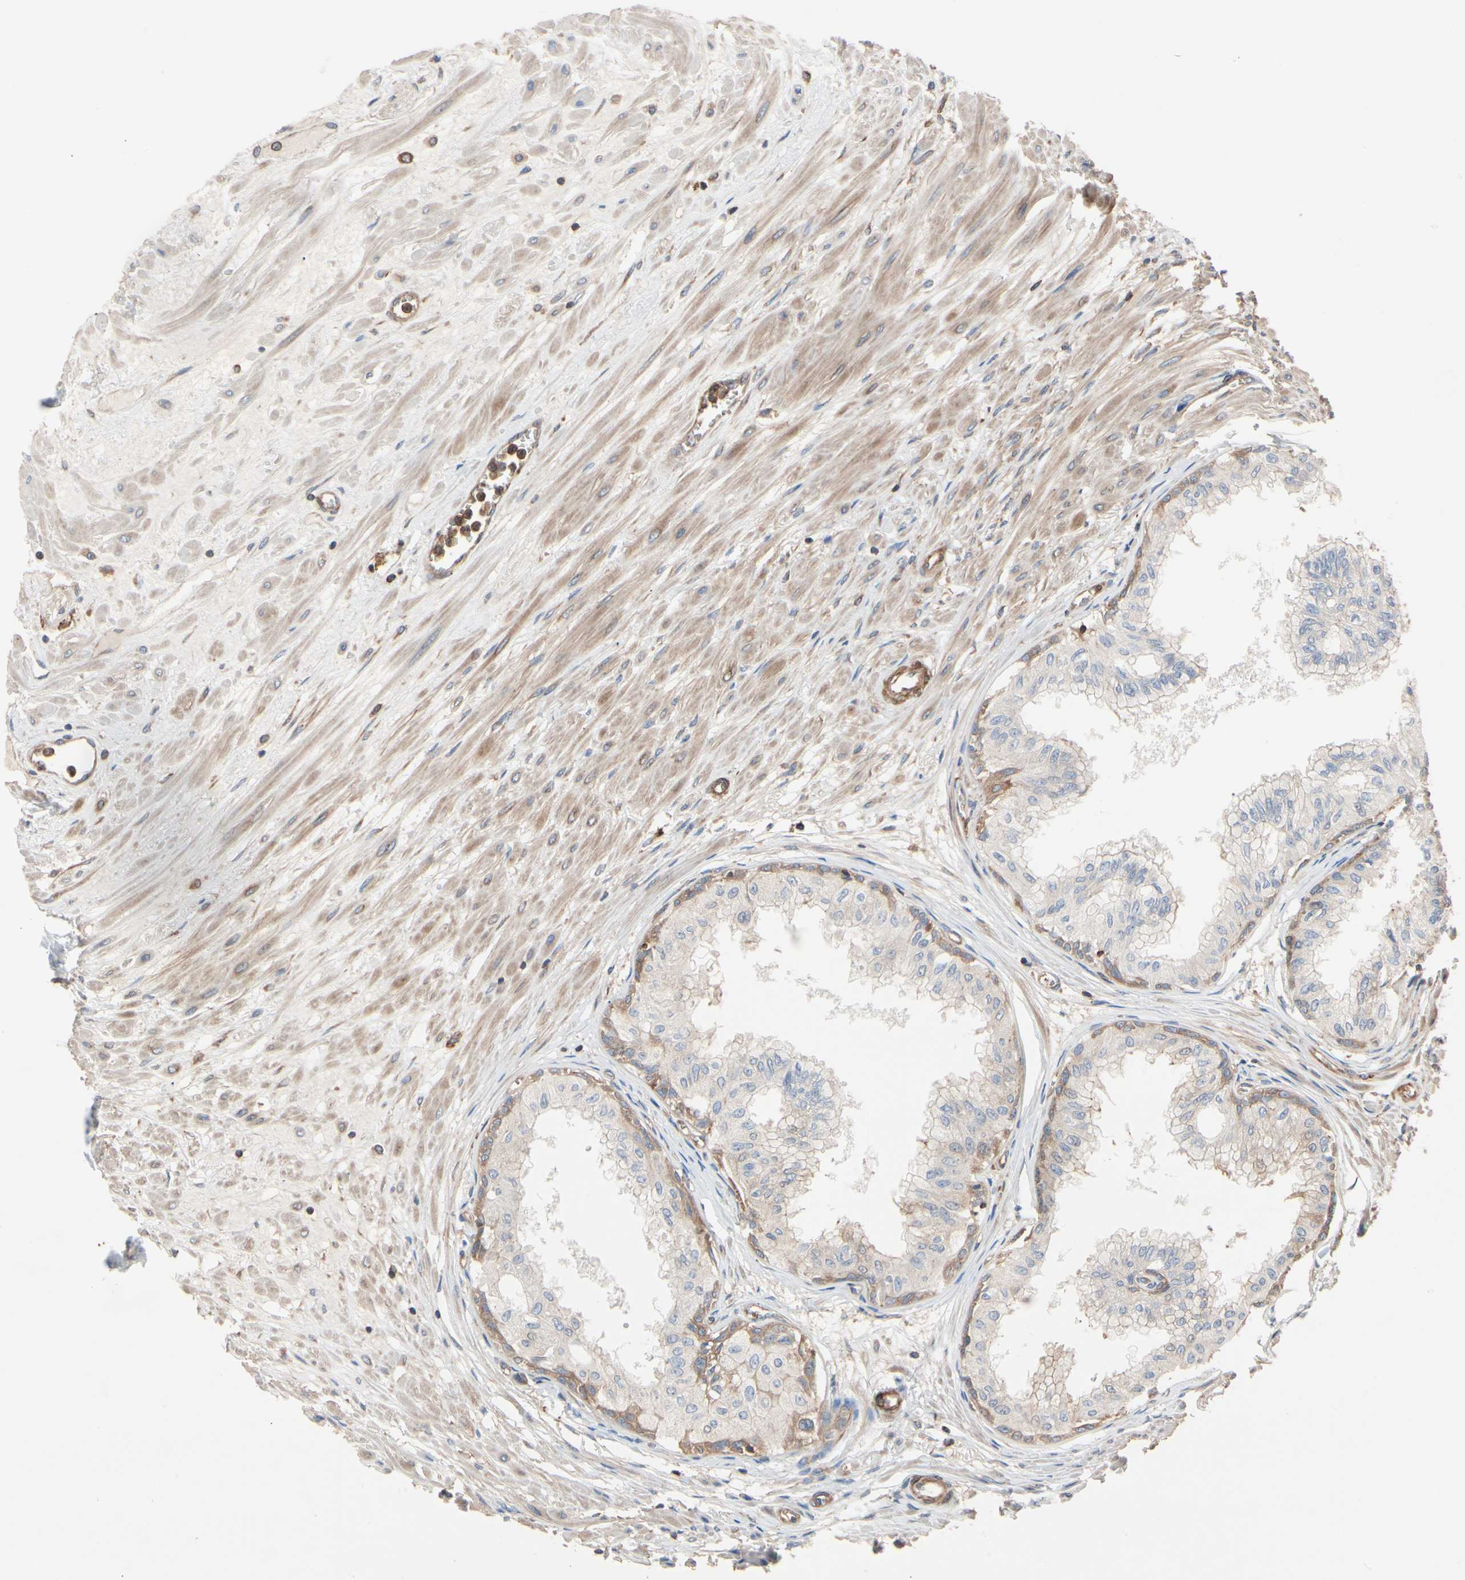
{"staining": {"intensity": "moderate", "quantity": ">75%", "location": "cytoplasmic/membranous"}, "tissue": "prostate", "cell_type": "Glandular cells", "image_type": "normal", "snomed": [{"axis": "morphology", "description": "Normal tissue, NOS"}, {"axis": "topography", "description": "Prostate"}, {"axis": "topography", "description": "Seminal veicle"}], "caption": "Immunohistochemistry (IHC) of normal human prostate exhibits medium levels of moderate cytoplasmic/membranous staining in about >75% of glandular cells.", "gene": "ROCK1", "patient": {"sex": "male", "age": 60}}